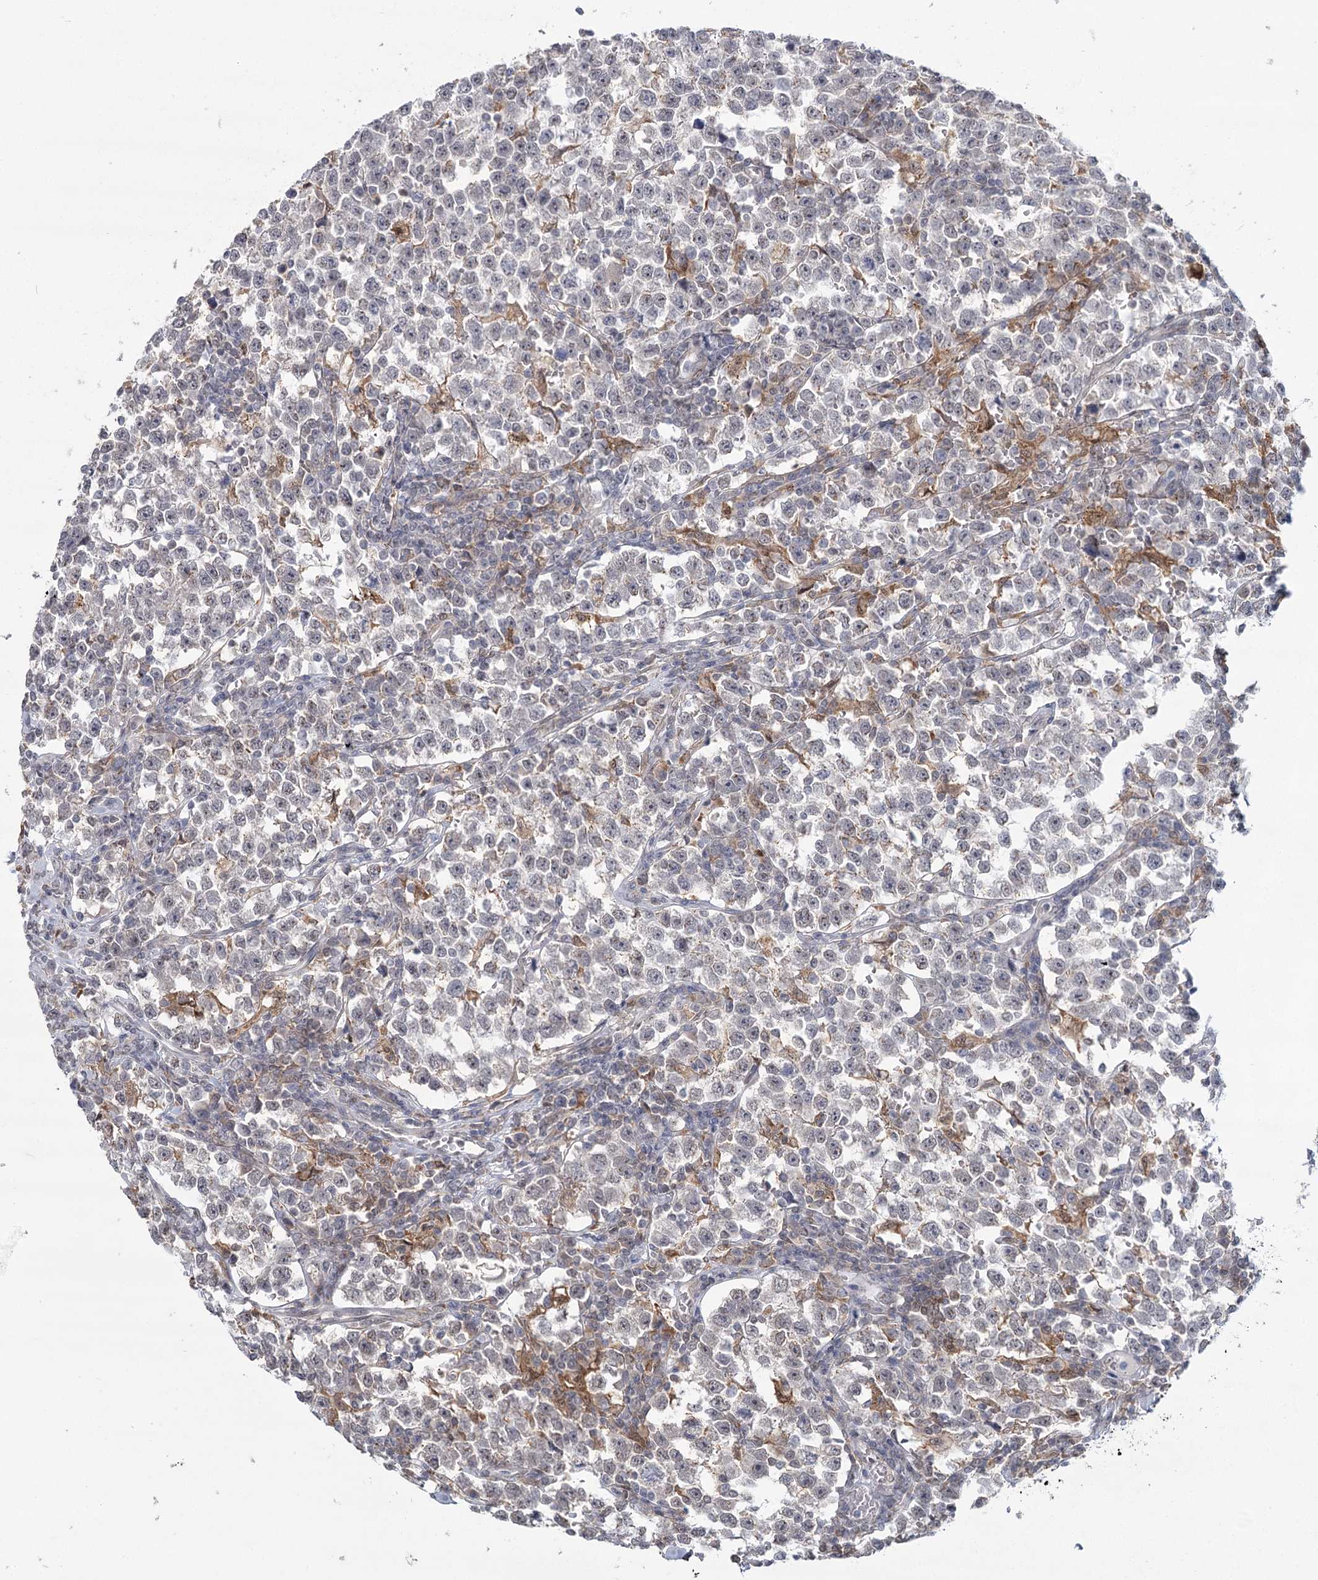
{"staining": {"intensity": "negative", "quantity": "none", "location": "none"}, "tissue": "testis cancer", "cell_type": "Tumor cells", "image_type": "cancer", "snomed": [{"axis": "morphology", "description": "Normal tissue, NOS"}, {"axis": "morphology", "description": "Seminoma, NOS"}, {"axis": "topography", "description": "Testis"}], "caption": "Testis cancer stained for a protein using immunohistochemistry (IHC) shows no staining tumor cells.", "gene": "TMEM70", "patient": {"sex": "male", "age": 43}}